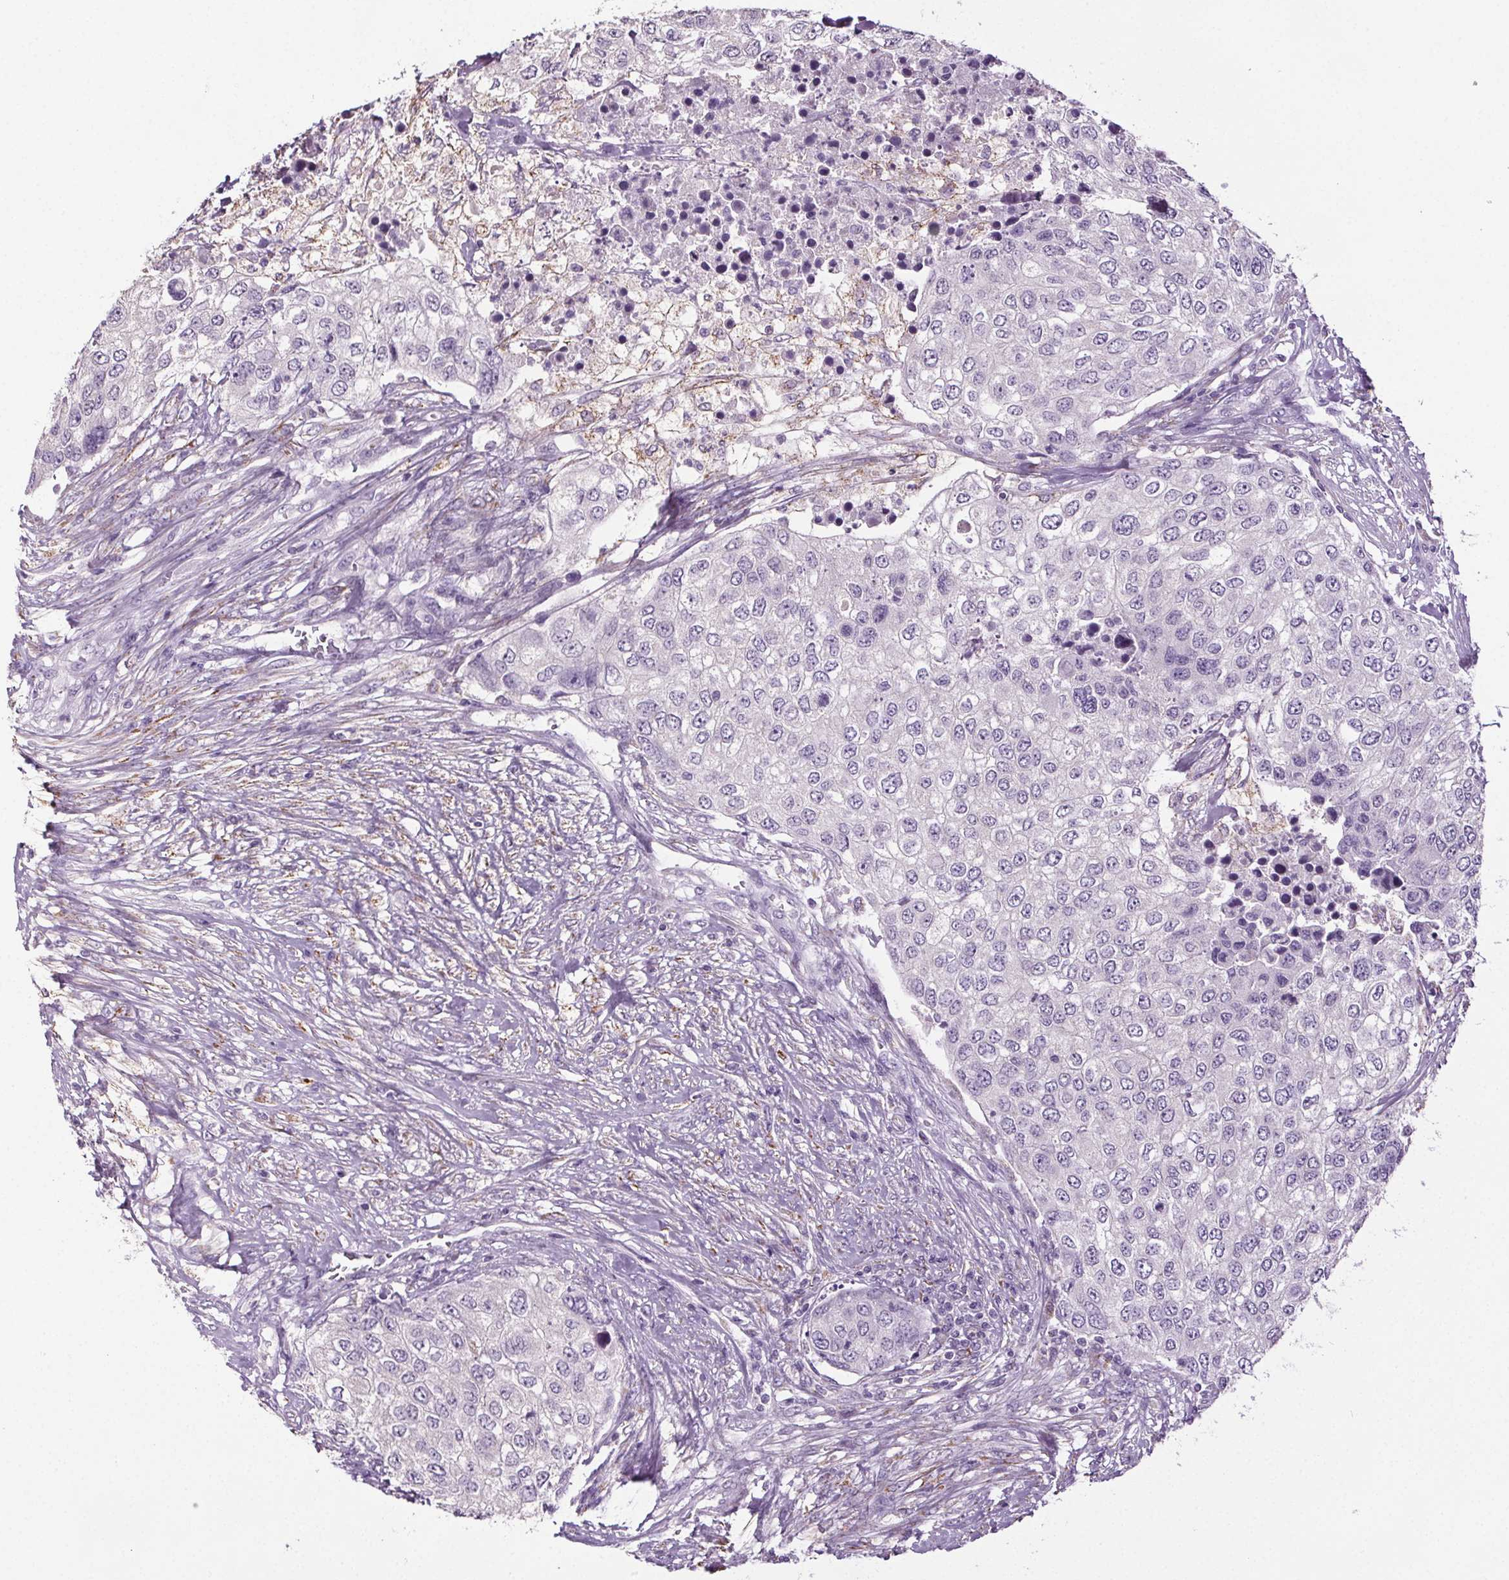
{"staining": {"intensity": "negative", "quantity": "none", "location": "none"}, "tissue": "urothelial cancer", "cell_type": "Tumor cells", "image_type": "cancer", "snomed": [{"axis": "morphology", "description": "Urothelial carcinoma, High grade"}, {"axis": "topography", "description": "Urinary bladder"}], "caption": "Immunohistochemistry (IHC) of human high-grade urothelial carcinoma demonstrates no expression in tumor cells.", "gene": "GPIHBP1", "patient": {"sex": "female", "age": 78}}